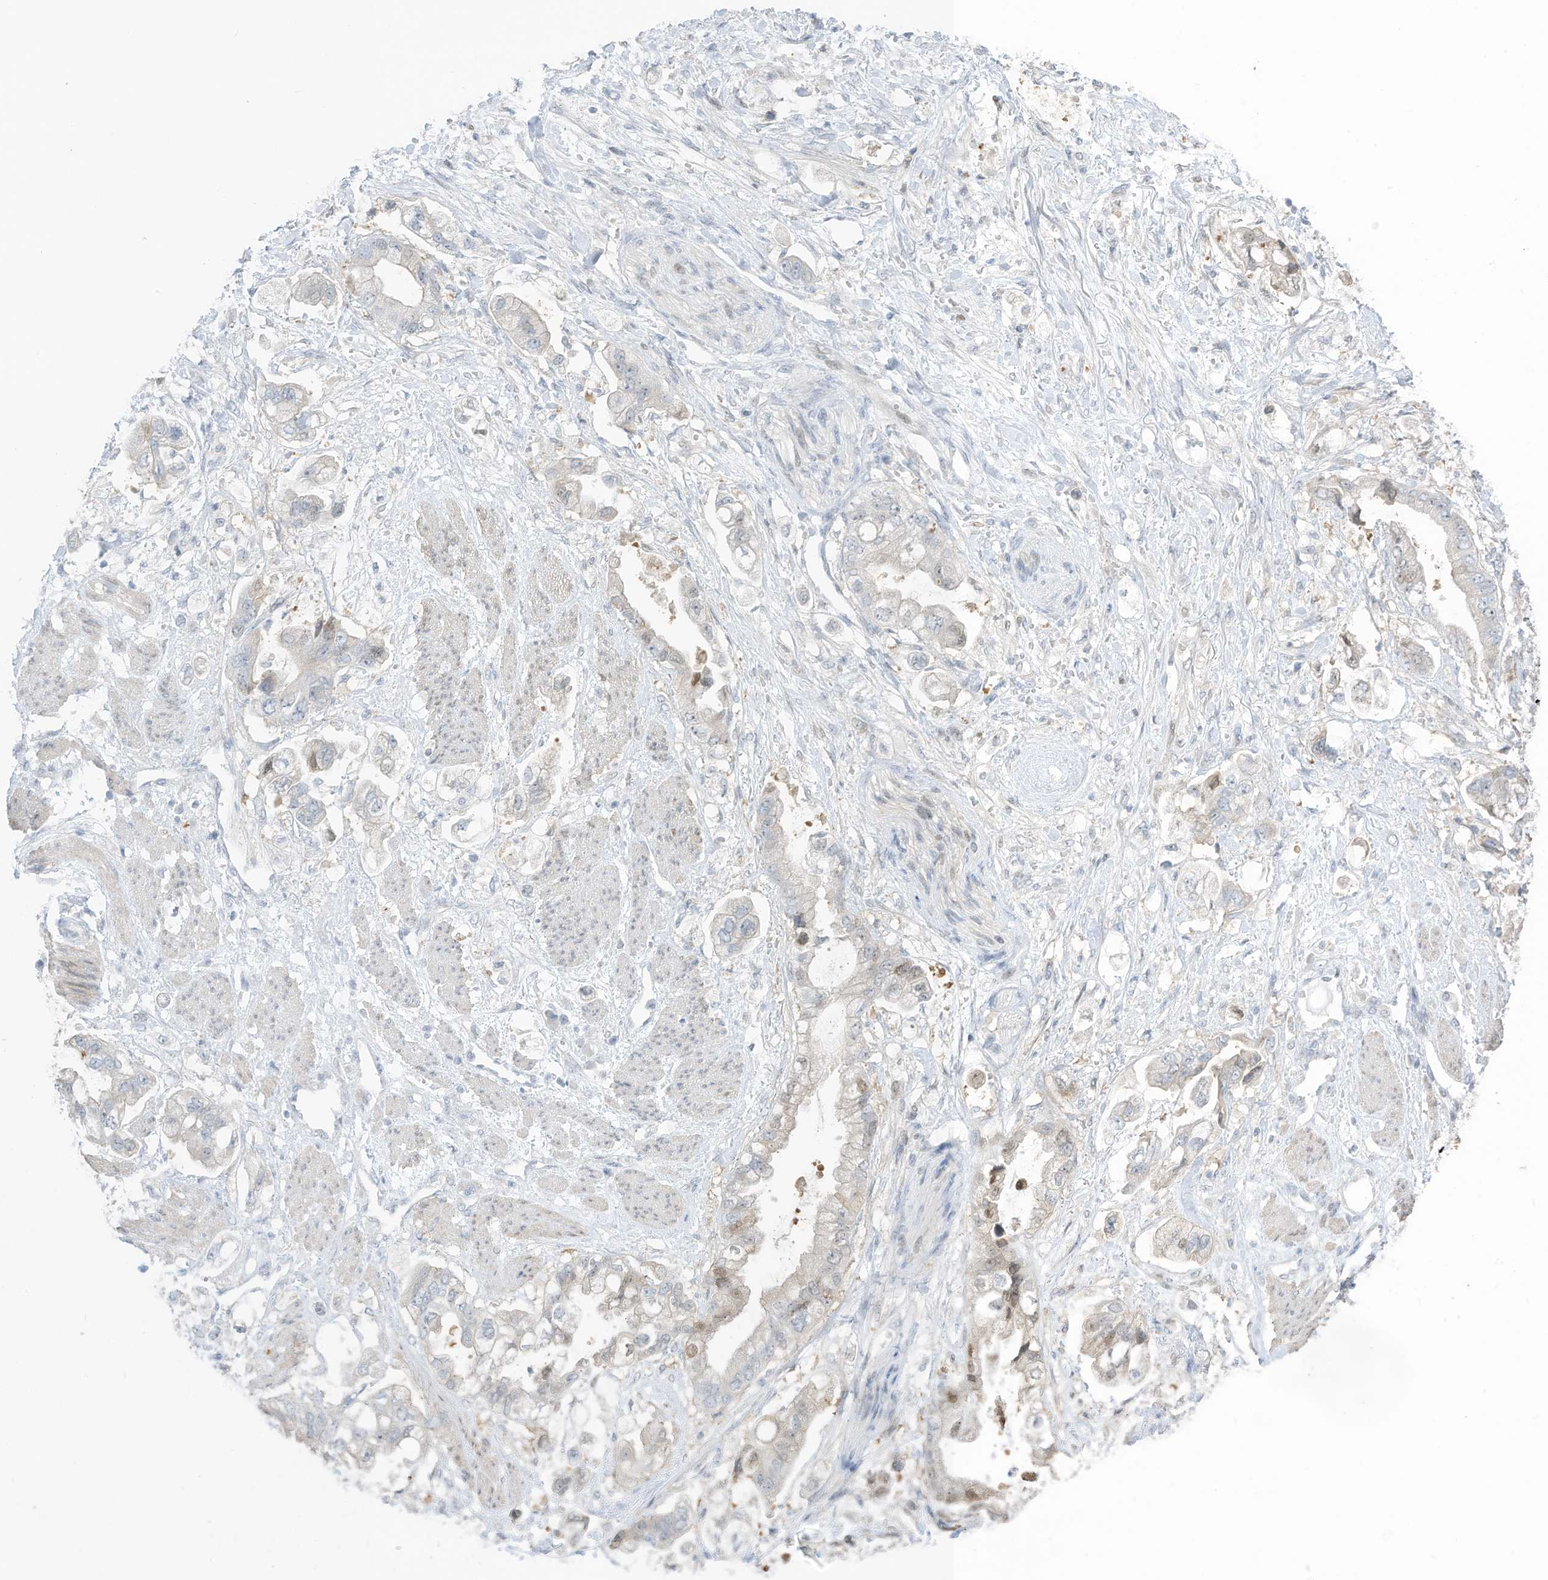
{"staining": {"intensity": "weak", "quantity": "<25%", "location": "cytoplasmic/membranous,nuclear"}, "tissue": "stomach cancer", "cell_type": "Tumor cells", "image_type": "cancer", "snomed": [{"axis": "morphology", "description": "Adenocarcinoma, NOS"}, {"axis": "topography", "description": "Stomach"}], "caption": "The photomicrograph demonstrates no staining of tumor cells in stomach cancer.", "gene": "ASPRV1", "patient": {"sex": "male", "age": 62}}